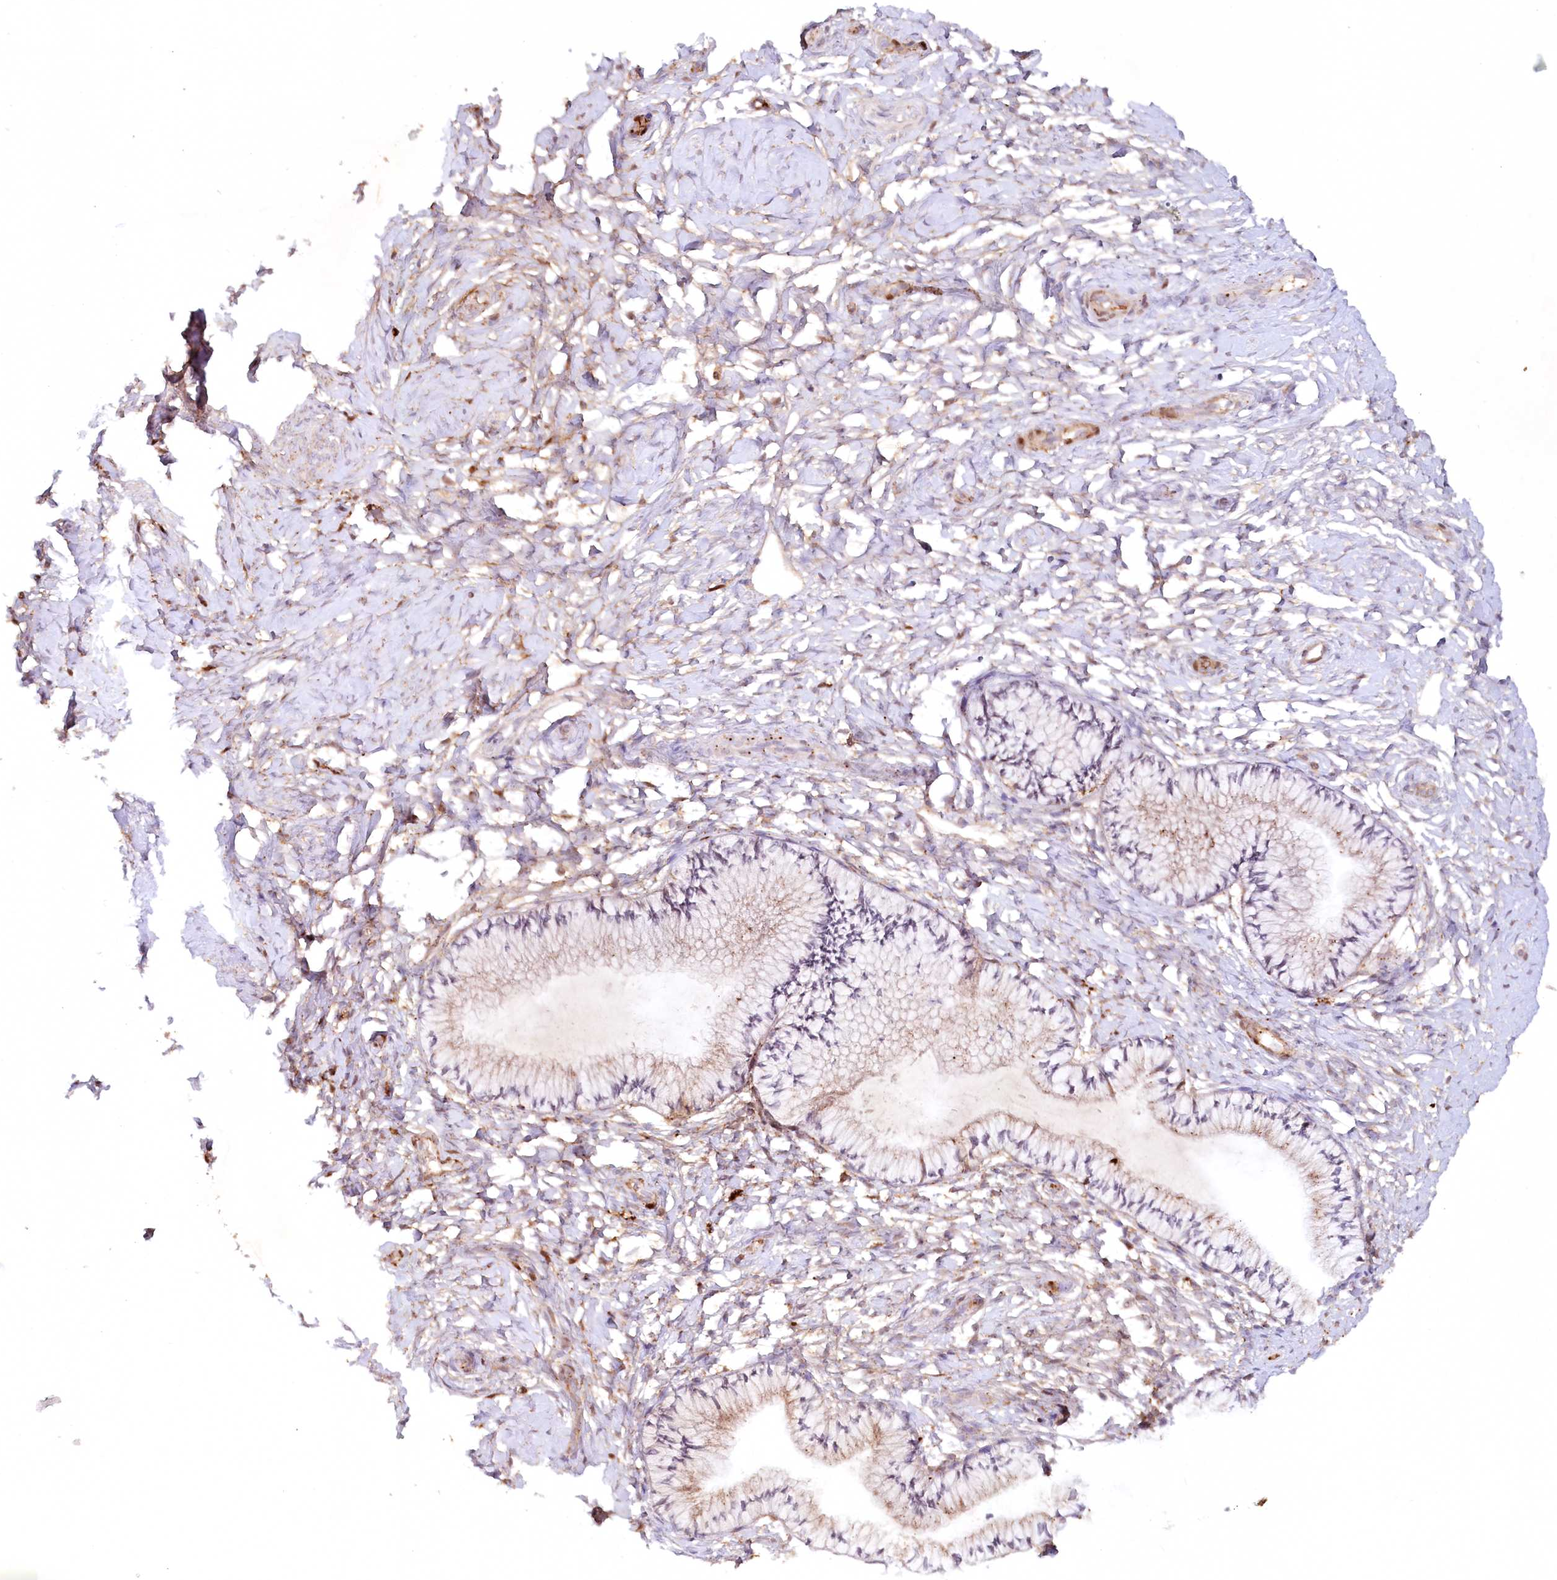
{"staining": {"intensity": "moderate", "quantity": "<25%", "location": "cytoplasmic/membranous"}, "tissue": "cervix", "cell_type": "Glandular cells", "image_type": "normal", "snomed": [{"axis": "morphology", "description": "Normal tissue, NOS"}, {"axis": "topography", "description": "Cervix"}], "caption": "The histopathology image shows immunohistochemical staining of normal cervix. There is moderate cytoplasmic/membranous staining is appreciated in approximately <25% of glandular cells. Nuclei are stained in blue.", "gene": "PSAPL1", "patient": {"sex": "female", "age": 33}}